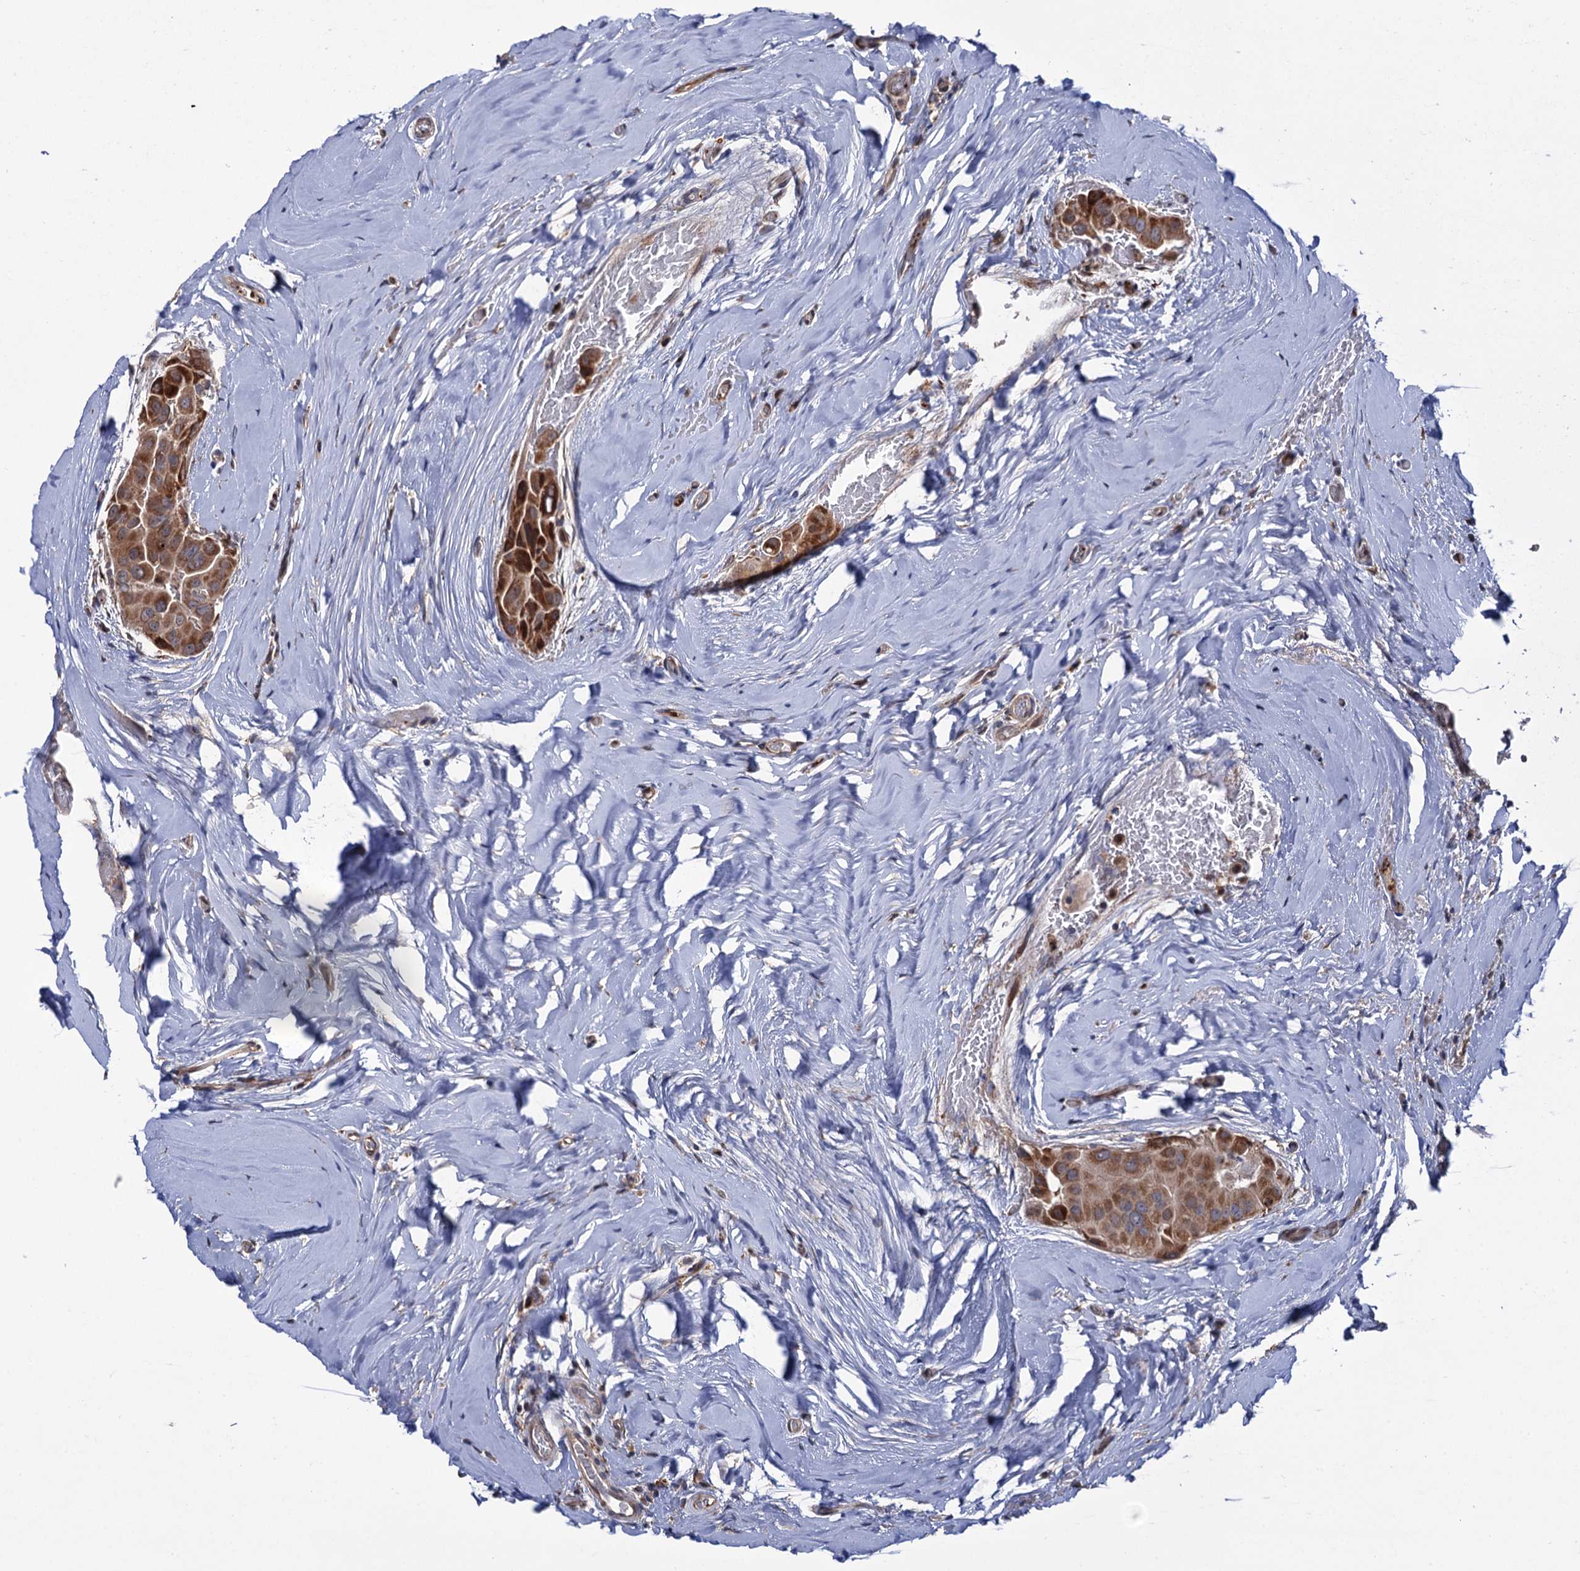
{"staining": {"intensity": "moderate", "quantity": ">75%", "location": "cytoplasmic/membranous"}, "tissue": "thyroid cancer", "cell_type": "Tumor cells", "image_type": "cancer", "snomed": [{"axis": "morphology", "description": "Papillary adenocarcinoma, NOS"}, {"axis": "topography", "description": "Thyroid gland"}], "caption": "Brown immunohistochemical staining in thyroid cancer (papillary adenocarcinoma) demonstrates moderate cytoplasmic/membranous expression in approximately >75% of tumor cells.", "gene": "LRRC63", "patient": {"sex": "male", "age": 33}}